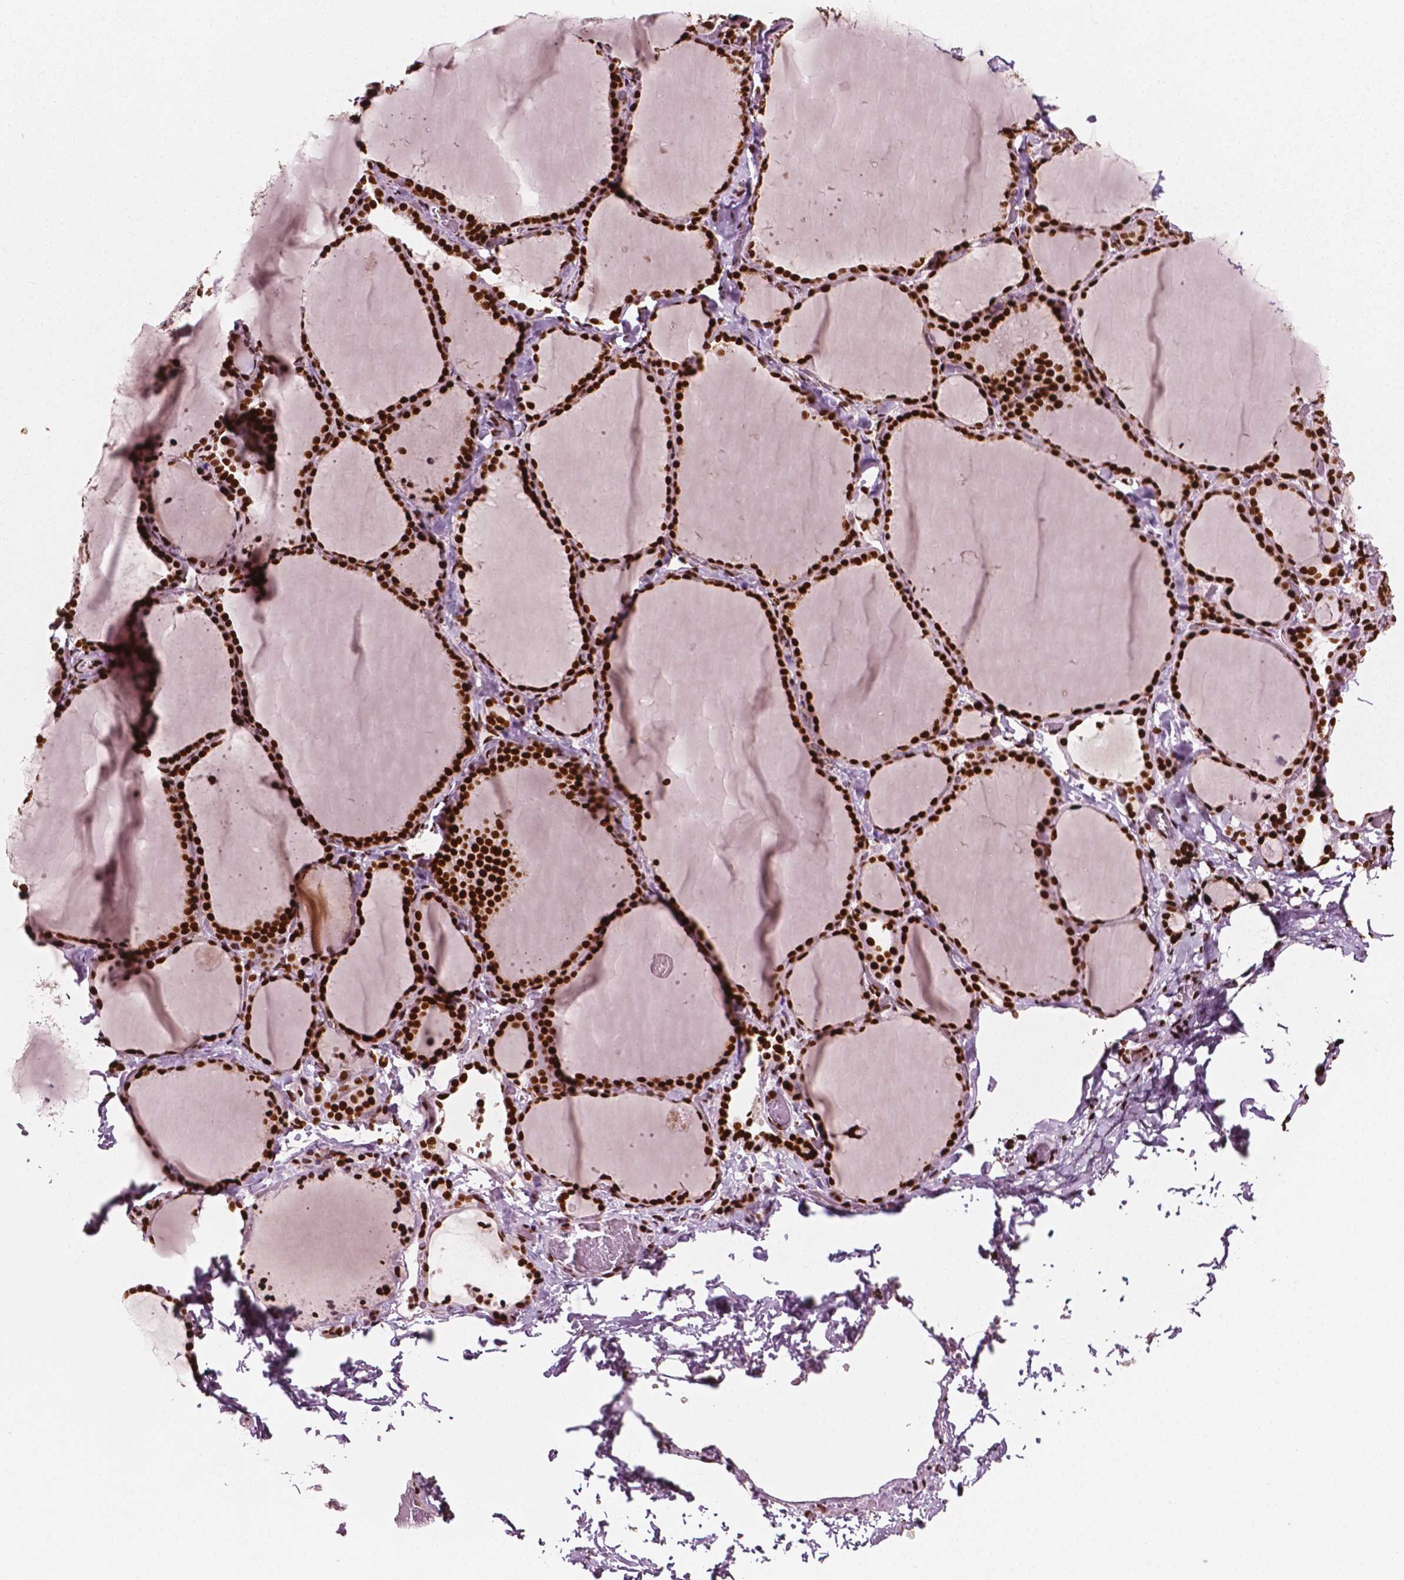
{"staining": {"intensity": "strong", "quantity": ">75%", "location": "nuclear"}, "tissue": "thyroid gland", "cell_type": "Glandular cells", "image_type": "normal", "snomed": [{"axis": "morphology", "description": "Normal tissue, NOS"}, {"axis": "topography", "description": "Thyroid gland"}], "caption": "Immunohistochemistry image of benign thyroid gland: thyroid gland stained using immunohistochemistry displays high levels of strong protein expression localized specifically in the nuclear of glandular cells, appearing as a nuclear brown color.", "gene": "CTCF", "patient": {"sex": "female", "age": 22}}